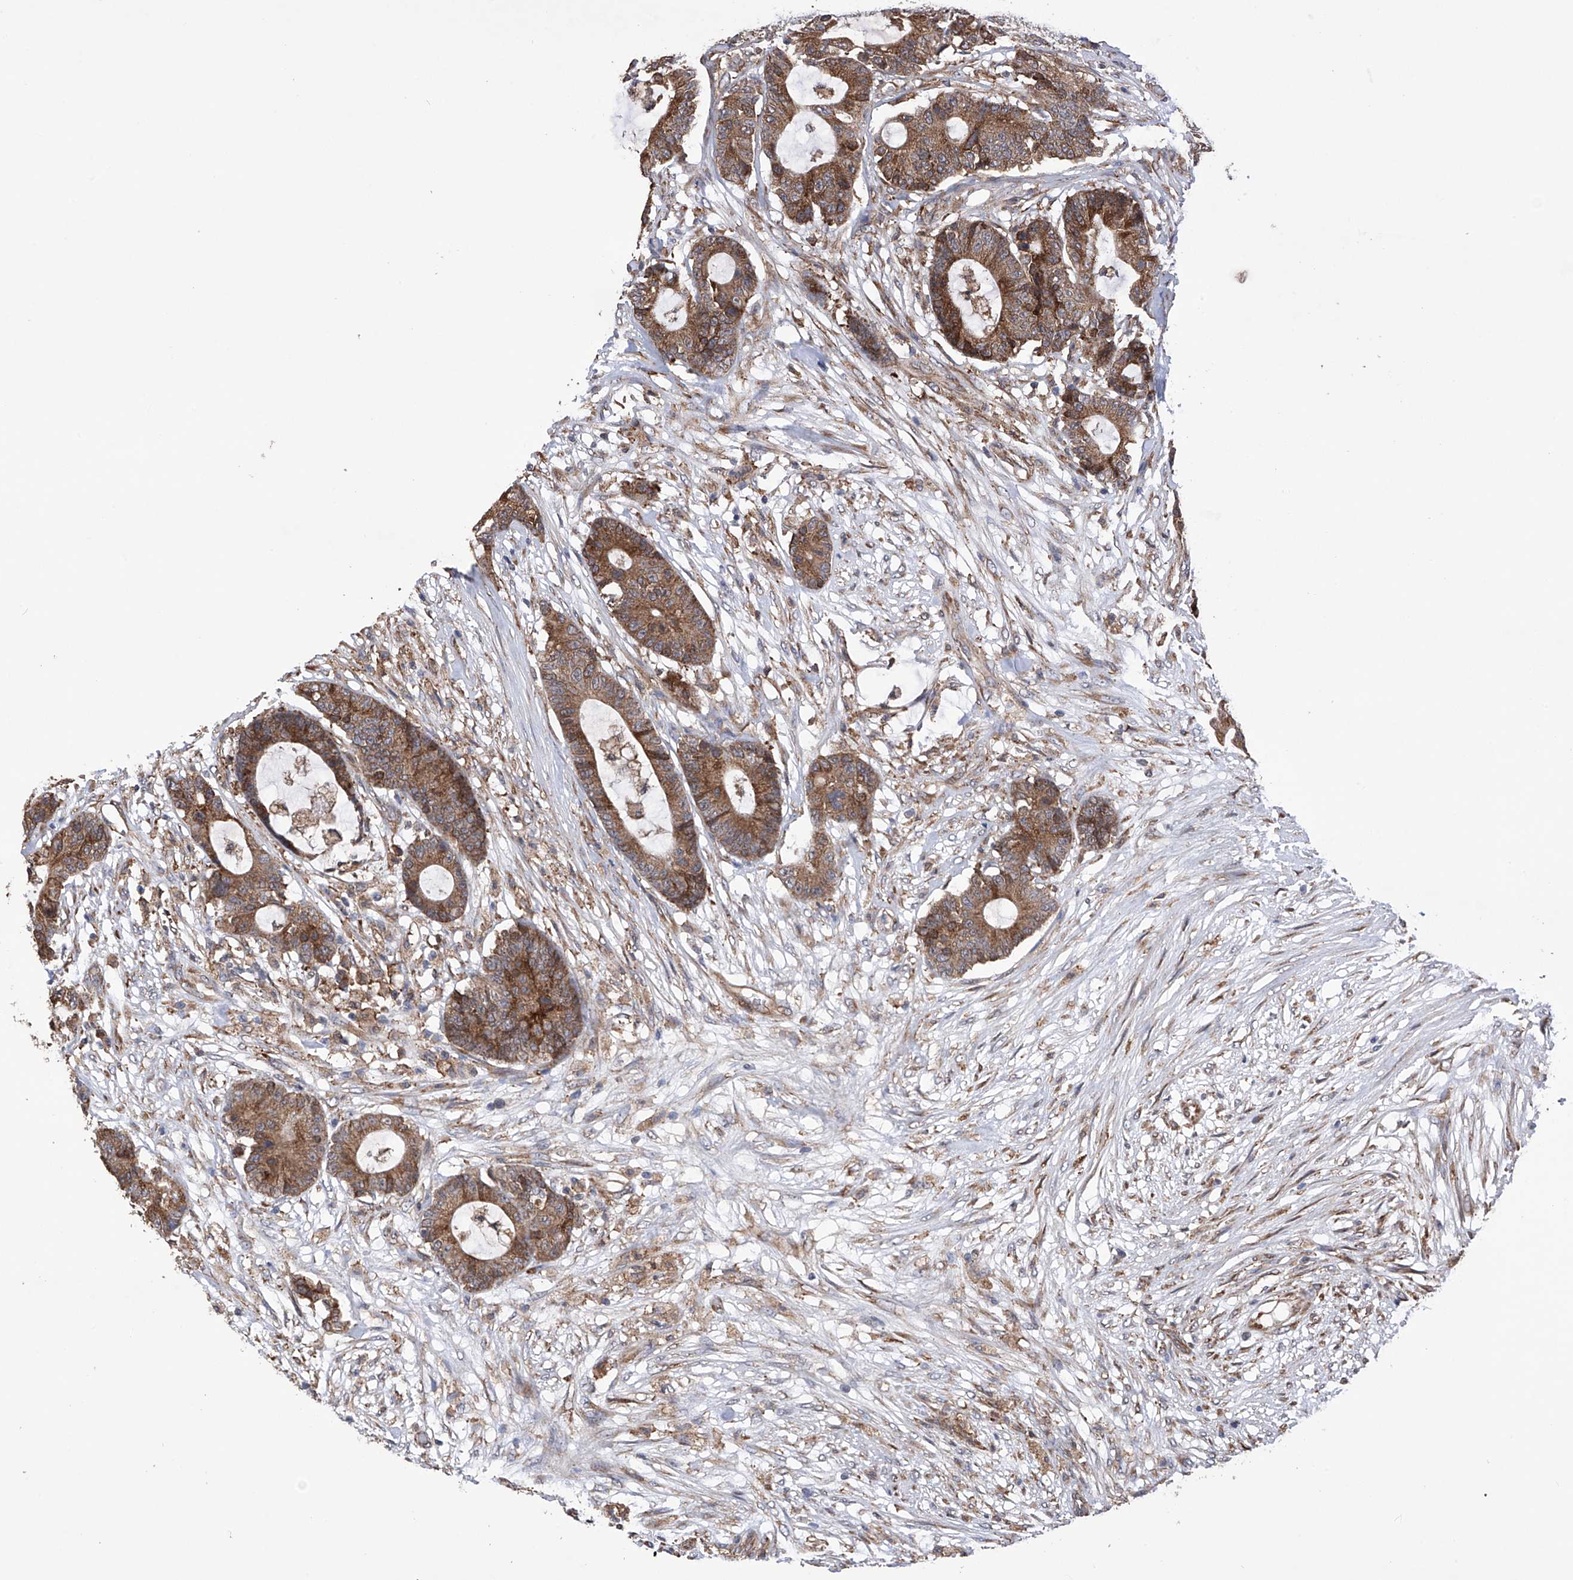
{"staining": {"intensity": "moderate", "quantity": ">75%", "location": "cytoplasmic/membranous"}, "tissue": "colorectal cancer", "cell_type": "Tumor cells", "image_type": "cancer", "snomed": [{"axis": "morphology", "description": "Adenocarcinoma, NOS"}, {"axis": "topography", "description": "Colon"}], "caption": "Immunohistochemistry (DAB) staining of human colorectal cancer (adenocarcinoma) exhibits moderate cytoplasmic/membranous protein positivity in approximately >75% of tumor cells.", "gene": "DNAH8", "patient": {"sex": "female", "age": 84}}